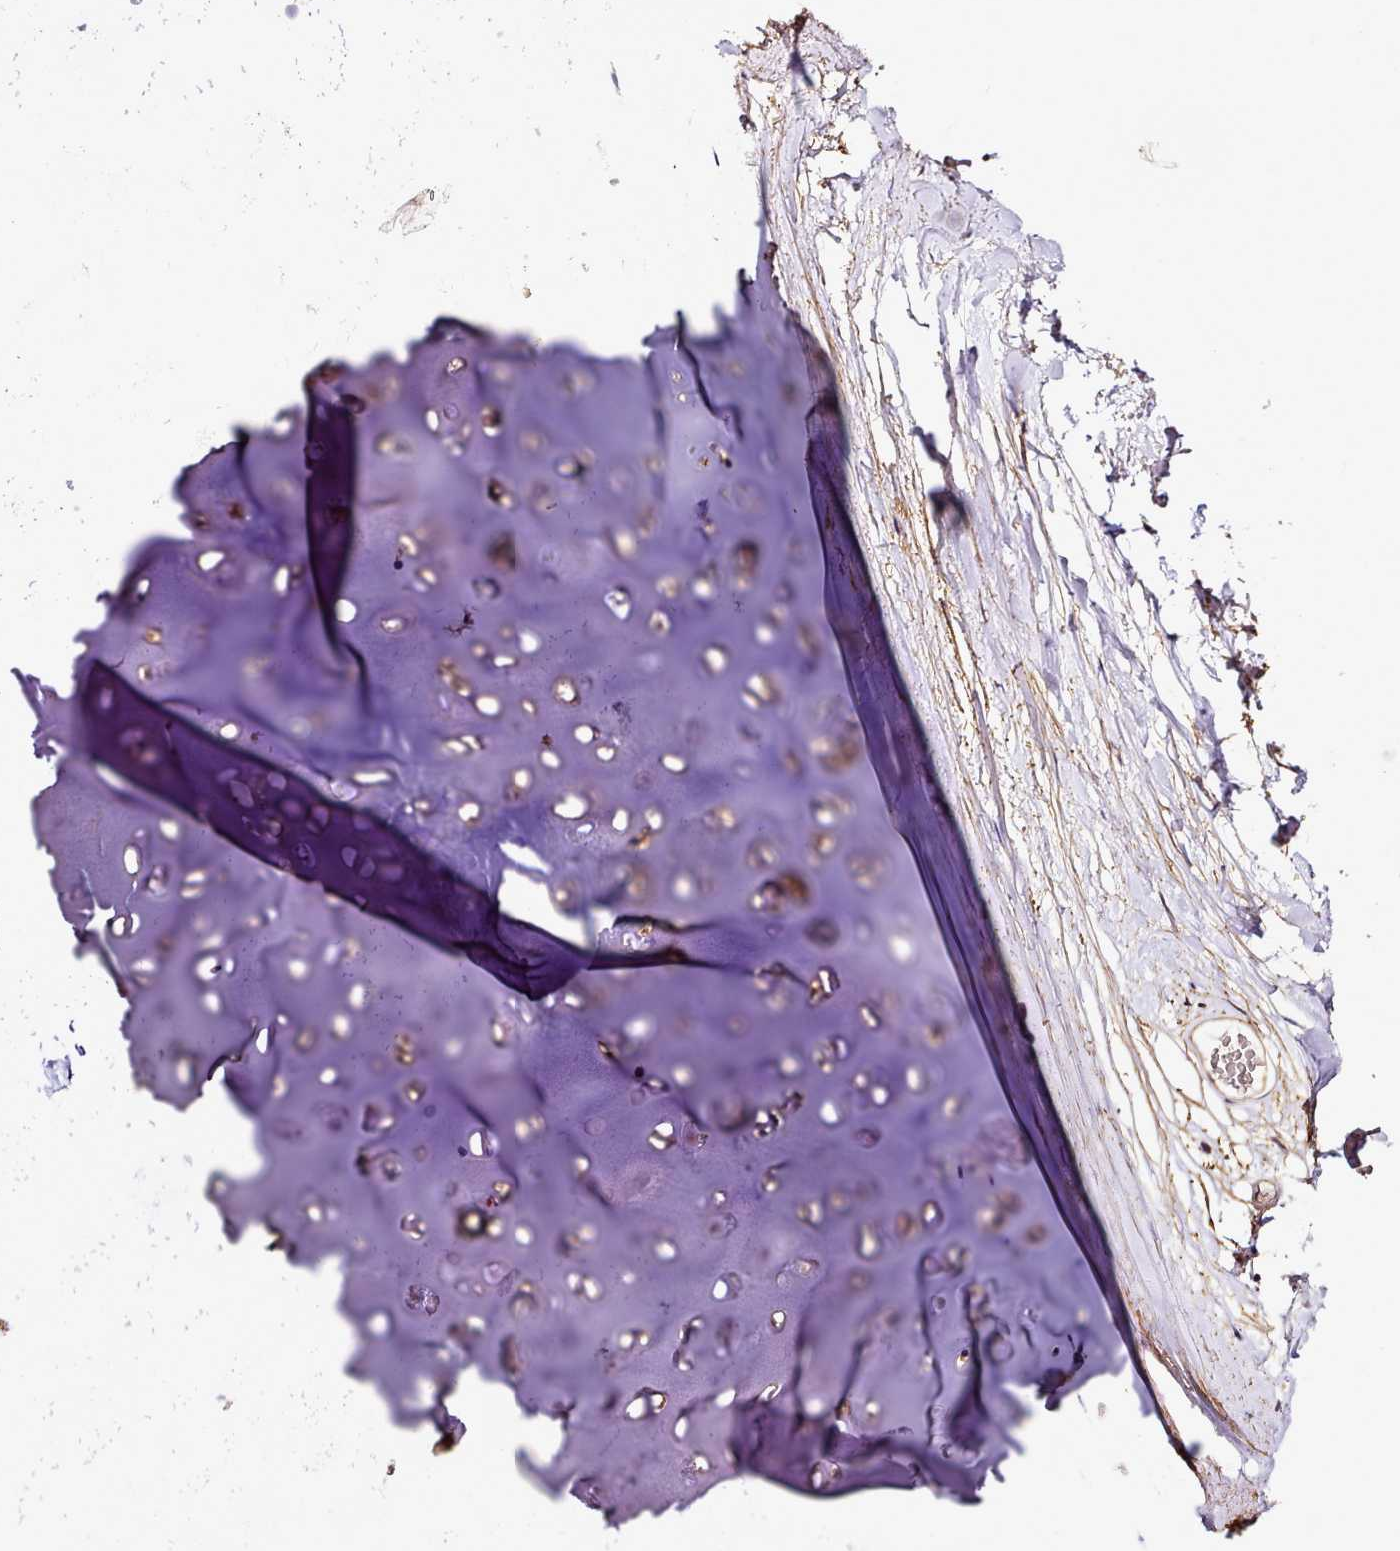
{"staining": {"intensity": "moderate", "quantity": ">75%", "location": "cytoplasmic/membranous"}, "tissue": "adipose tissue", "cell_type": "Adipocytes", "image_type": "normal", "snomed": [{"axis": "morphology", "description": "Normal tissue, NOS"}, {"axis": "topography", "description": "Lymph node"}, {"axis": "topography", "description": "Bronchus"}], "caption": "An image of human adipose tissue stained for a protein reveals moderate cytoplasmic/membranous brown staining in adipocytes.", "gene": "NBPF10", "patient": {"sex": "male", "age": 63}}